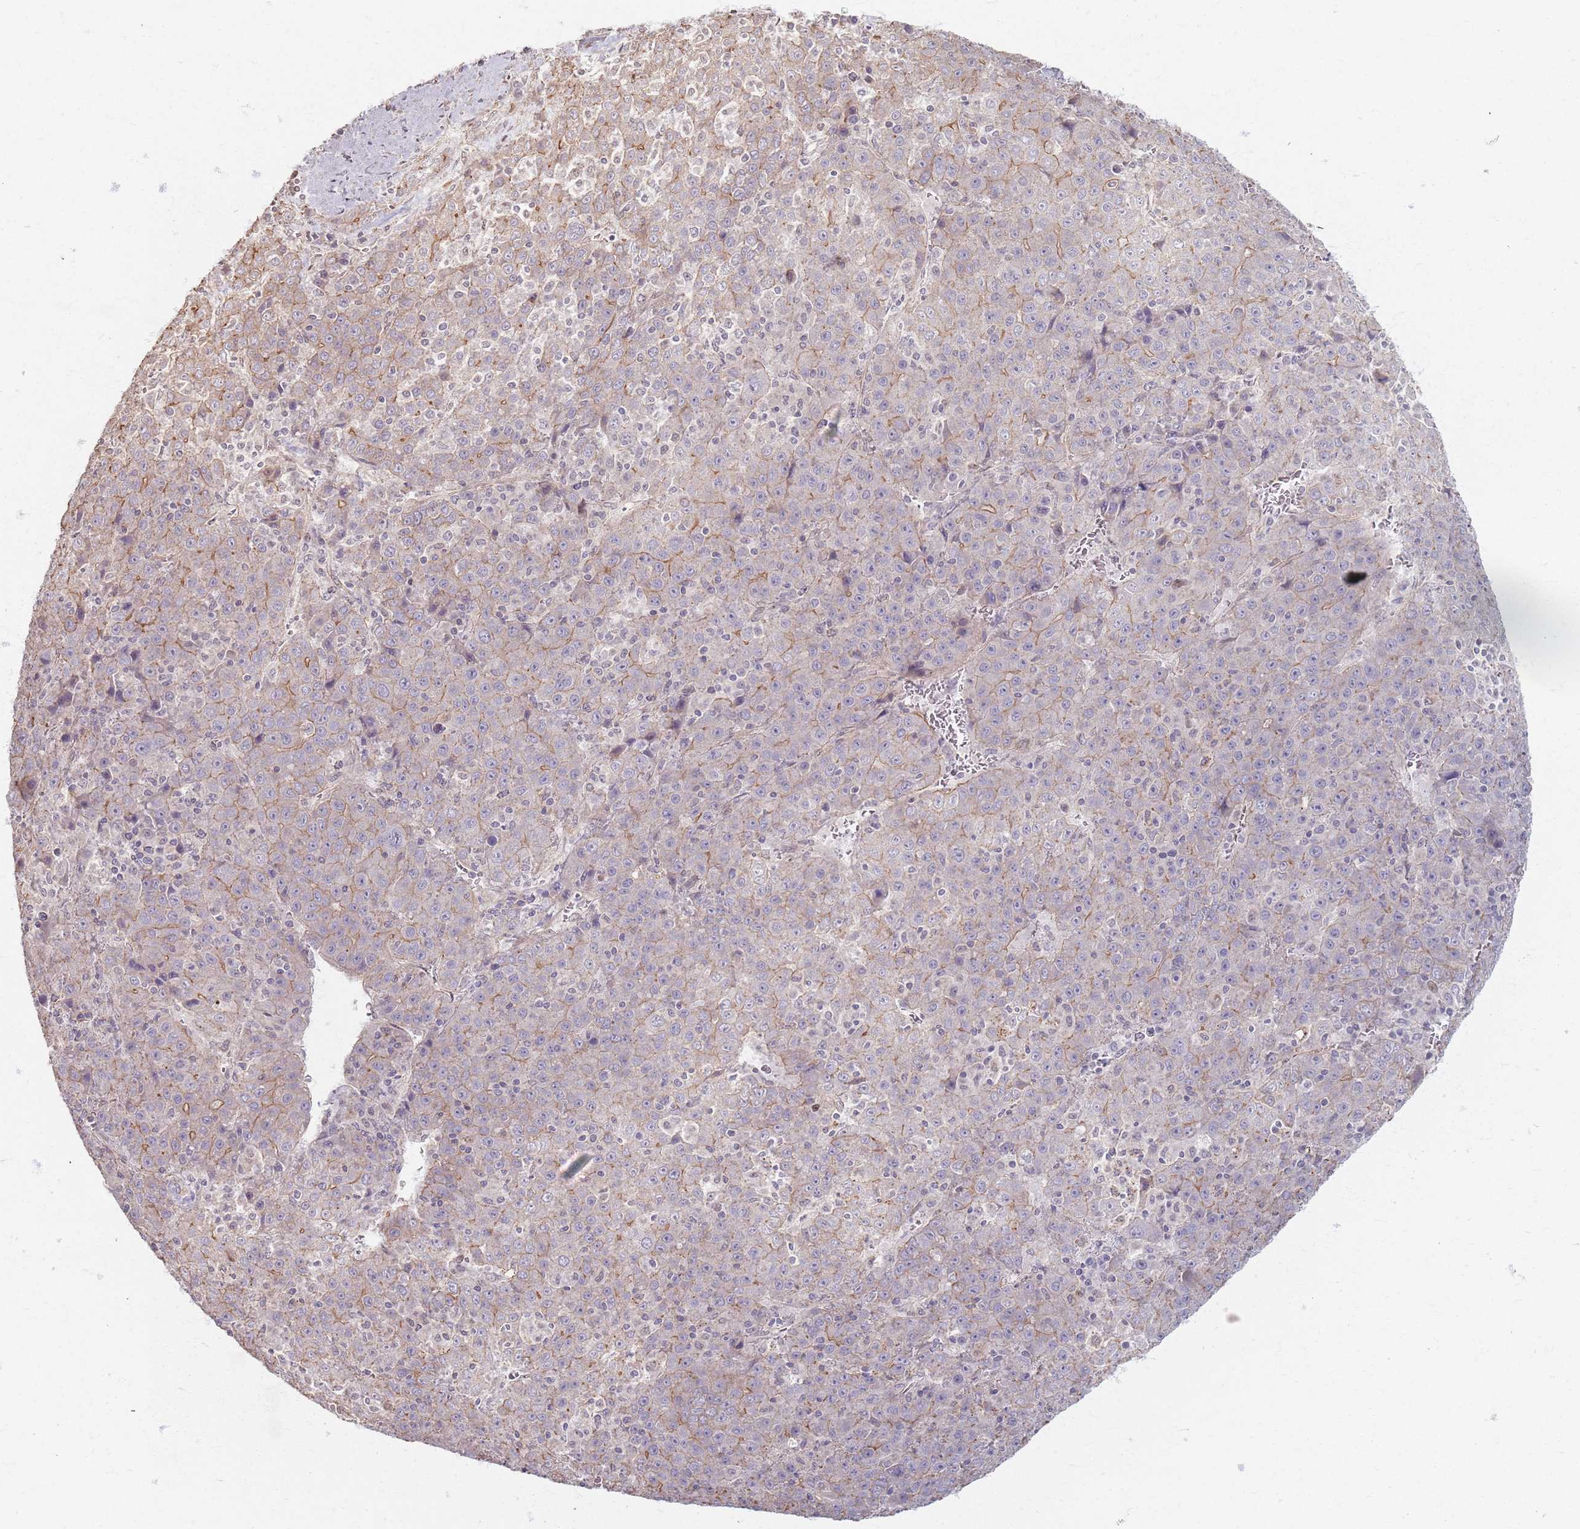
{"staining": {"intensity": "weak", "quantity": "<25%", "location": "cytoplasmic/membranous"}, "tissue": "liver cancer", "cell_type": "Tumor cells", "image_type": "cancer", "snomed": [{"axis": "morphology", "description": "Carcinoma, Hepatocellular, NOS"}, {"axis": "topography", "description": "Liver"}], "caption": "High magnification brightfield microscopy of liver cancer stained with DAB (brown) and counterstained with hematoxylin (blue): tumor cells show no significant expression.", "gene": "KCNA5", "patient": {"sex": "female", "age": 53}}